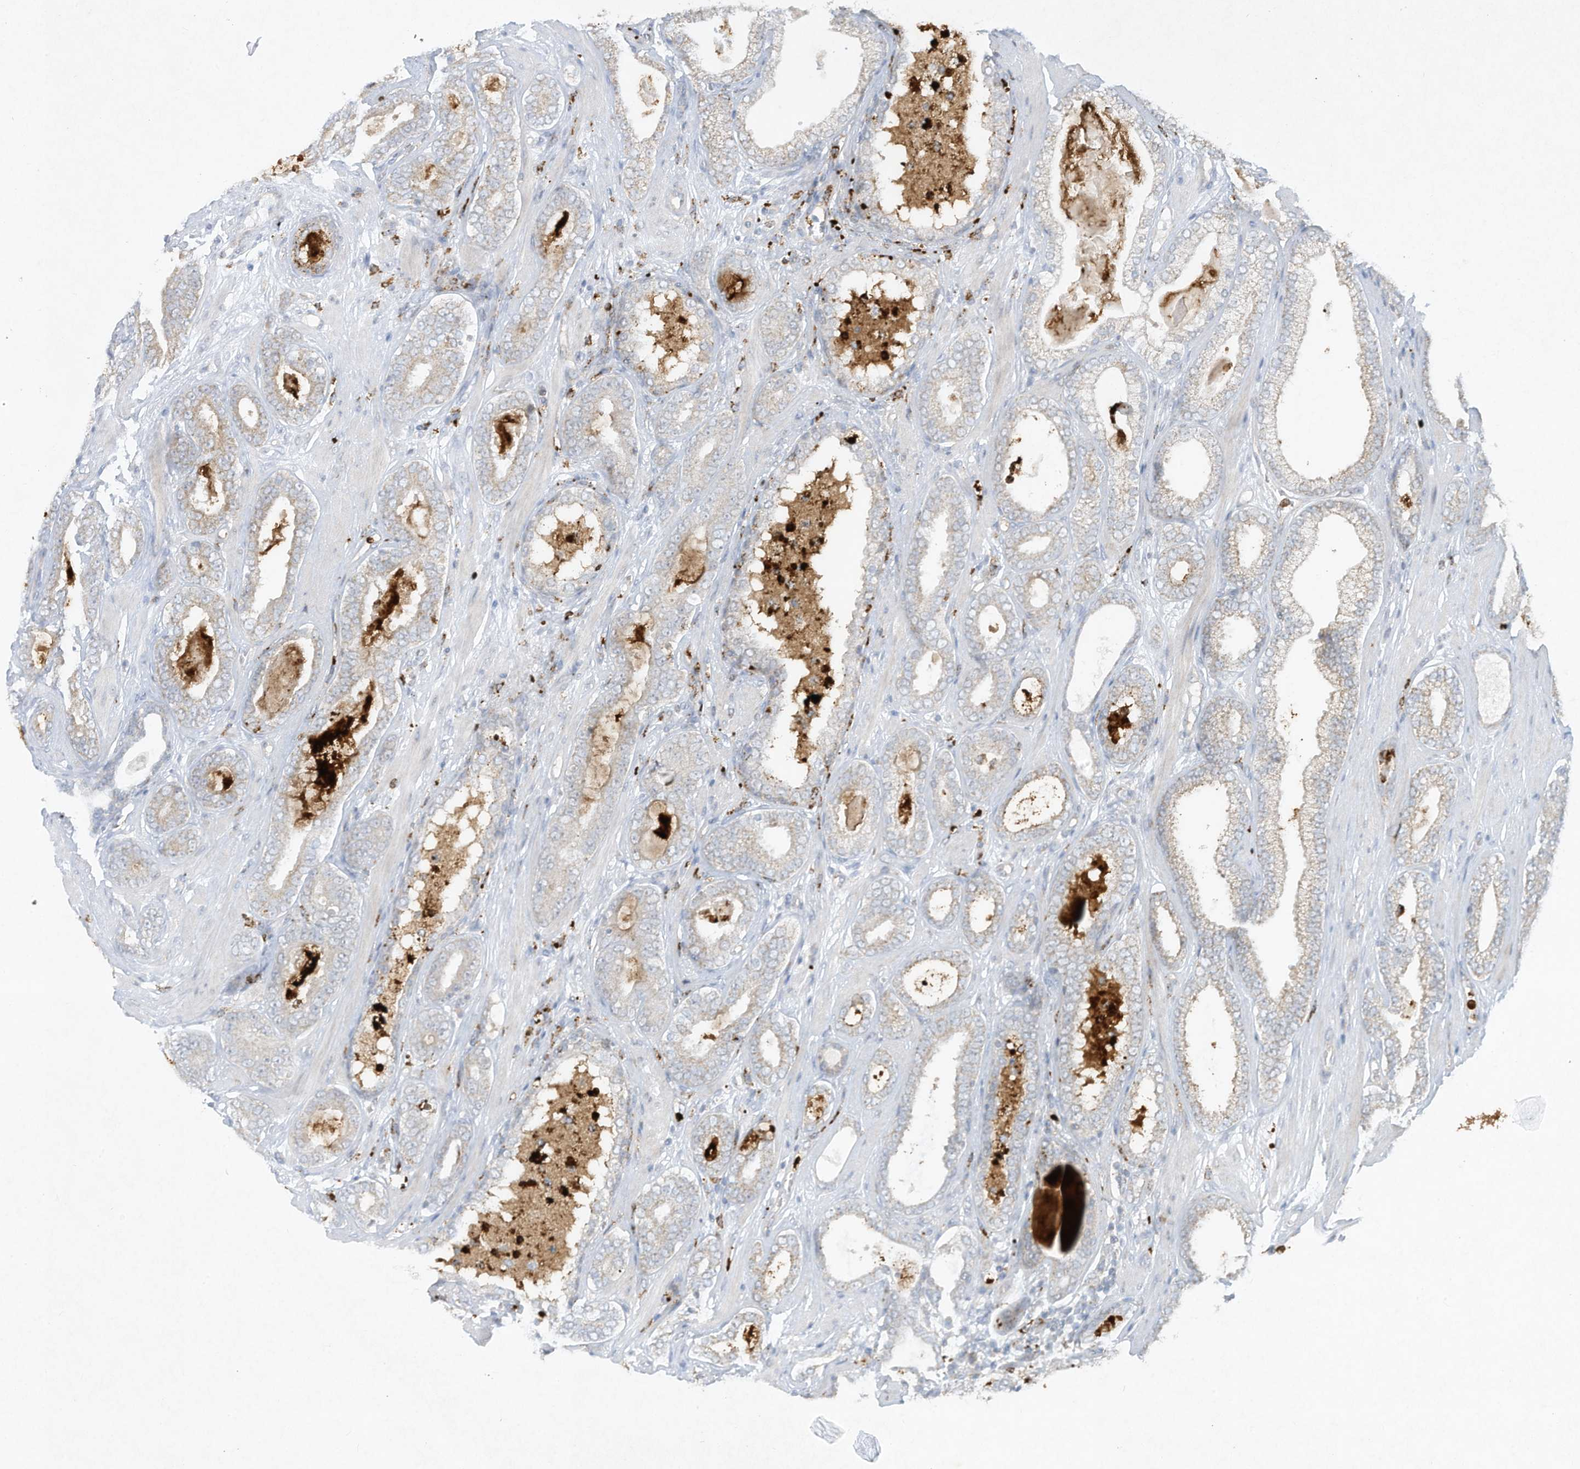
{"staining": {"intensity": "weak", "quantity": "25%-75%", "location": "cytoplasmic/membranous"}, "tissue": "prostate cancer", "cell_type": "Tumor cells", "image_type": "cancer", "snomed": [{"axis": "morphology", "description": "Adenocarcinoma, High grade"}, {"axis": "topography", "description": "Prostate"}], "caption": "Human high-grade adenocarcinoma (prostate) stained for a protein (brown) reveals weak cytoplasmic/membranous positive positivity in approximately 25%-75% of tumor cells.", "gene": "CHRNA4", "patient": {"sex": "male", "age": 60}}